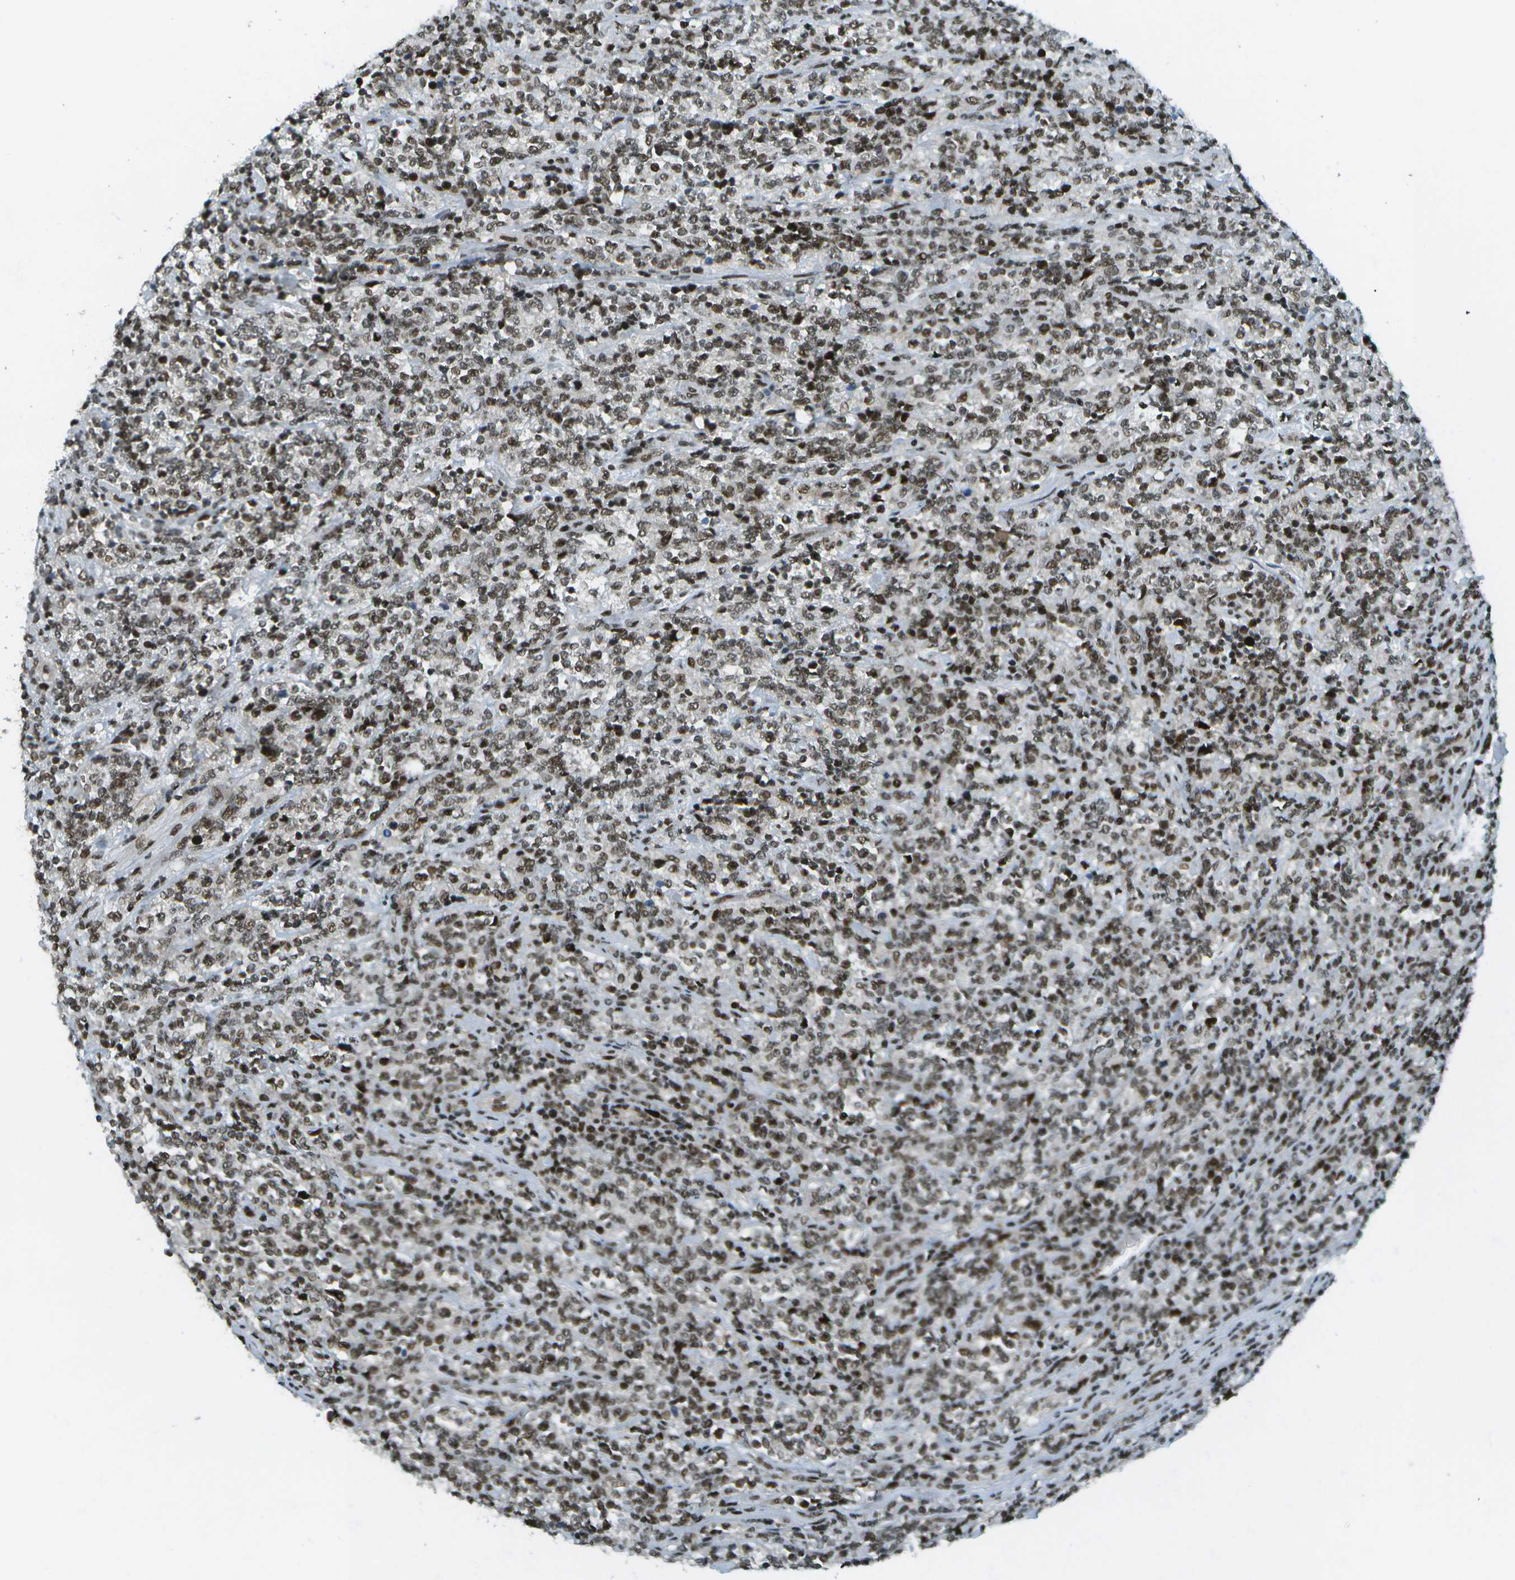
{"staining": {"intensity": "moderate", "quantity": ">75%", "location": "nuclear"}, "tissue": "lymphoma", "cell_type": "Tumor cells", "image_type": "cancer", "snomed": [{"axis": "morphology", "description": "Malignant lymphoma, non-Hodgkin's type, High grade"}, {"axis": "topography", "description": "Soft tissue"}], "caption": "A brown stain highlights moderate nuclear expression of a protein in lymphoma tumor cells.", "gene": "IRF7", "patient": {"sex": "male", "age": 18}}